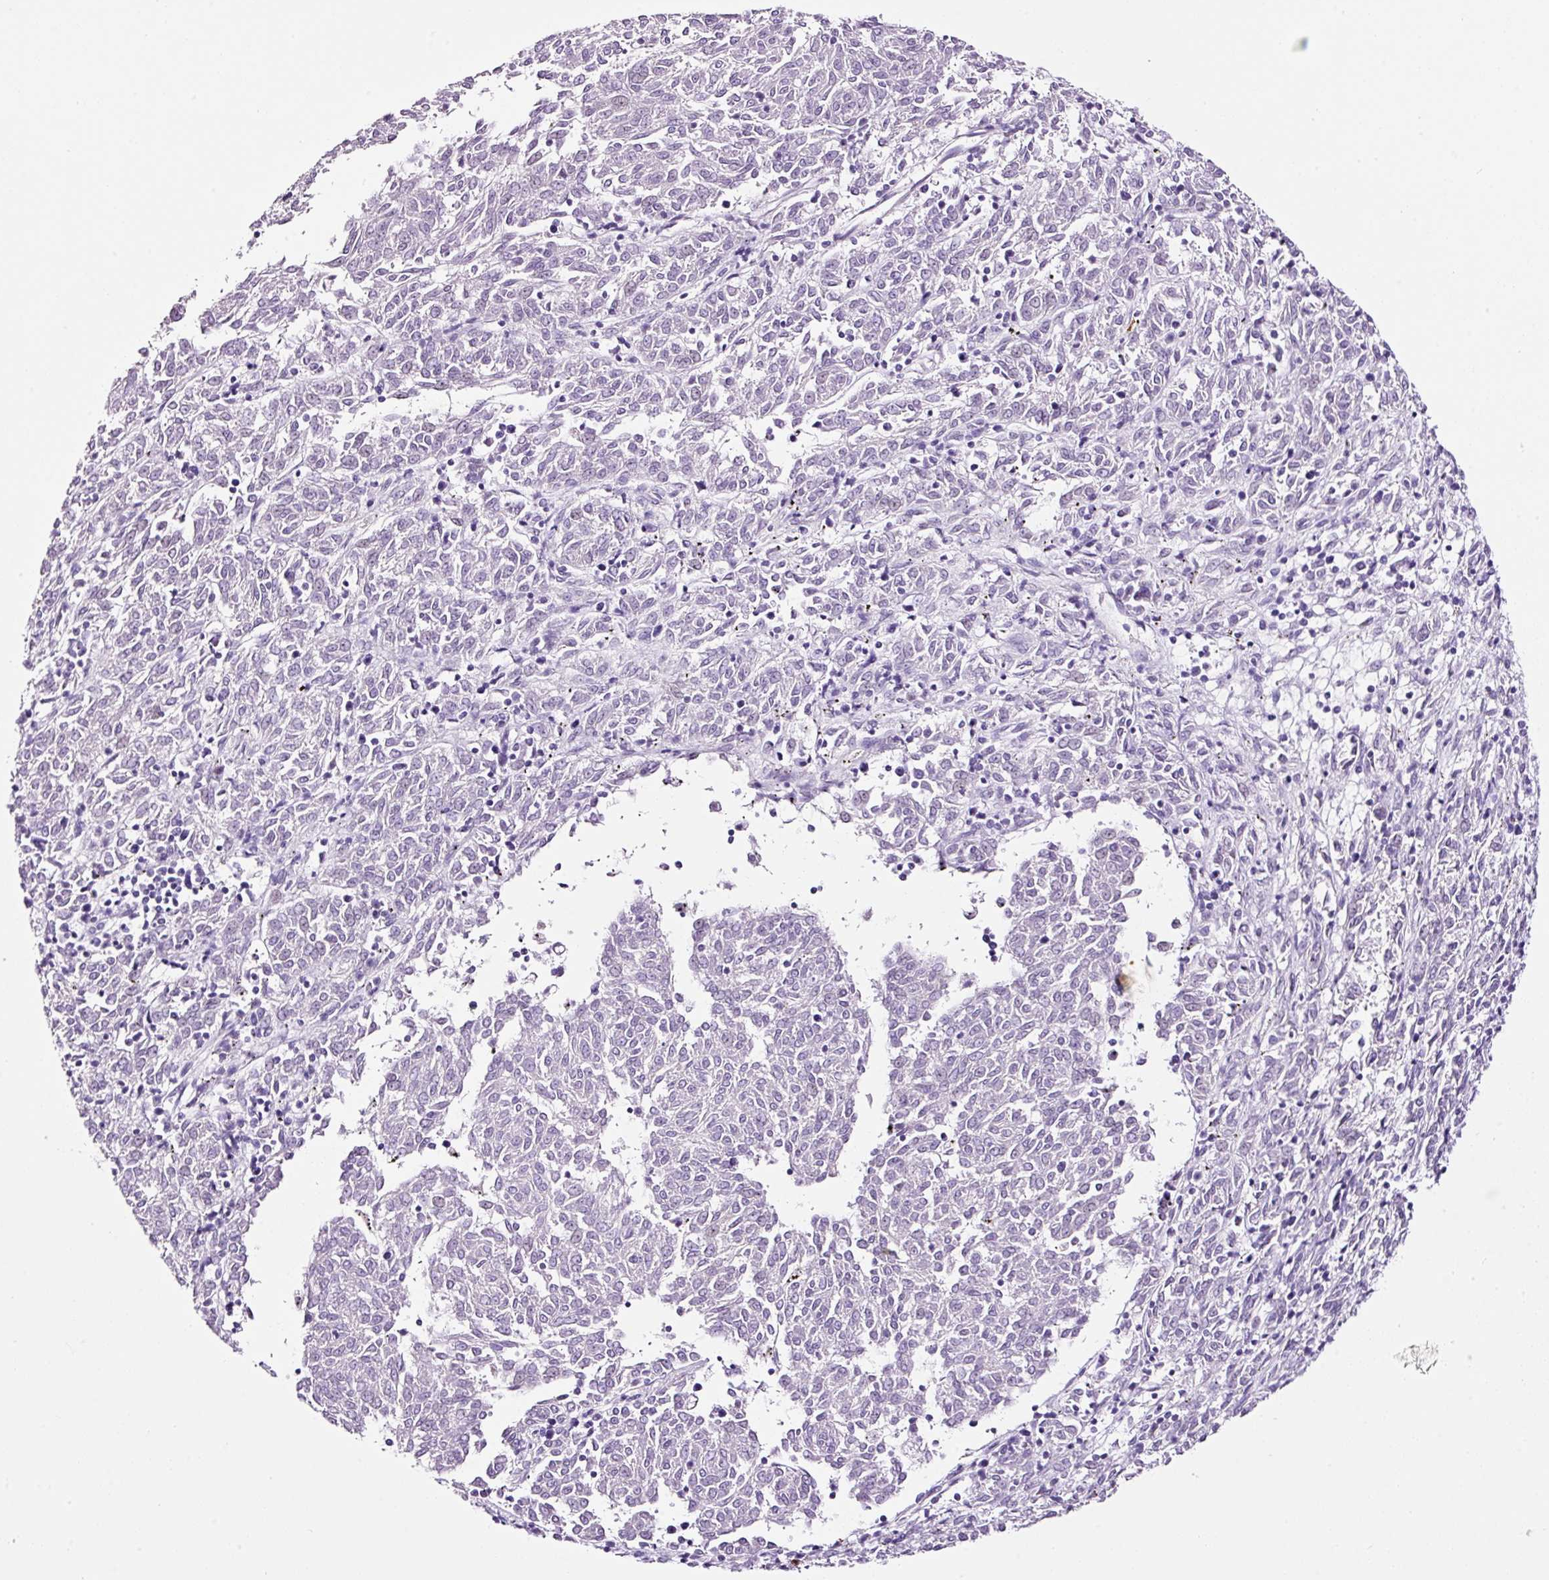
{"staining": {"intensity": "negative", "quantity": "none", "location": "none"}, "tissue": "melanoma", "cell_type": "Tumor cells", "image_type": "cancer", "snomed": [{"axis": "morphology", "description": "Malignant melanoma, NOS"}, {"axis": "topography", "description": "Skin"}], "caption": "Protein analysis of melanoma reveals no significant staining in tumor cells. Brightfield microscopy of immunohistochemistry (IHC) stained with DAB (3,3'-diaminobenzidine) (brown) and hematoxylin (blue), captured at high magnification.", "gene": "RTF2", "patient": {"sex": "female", "age": 72}}